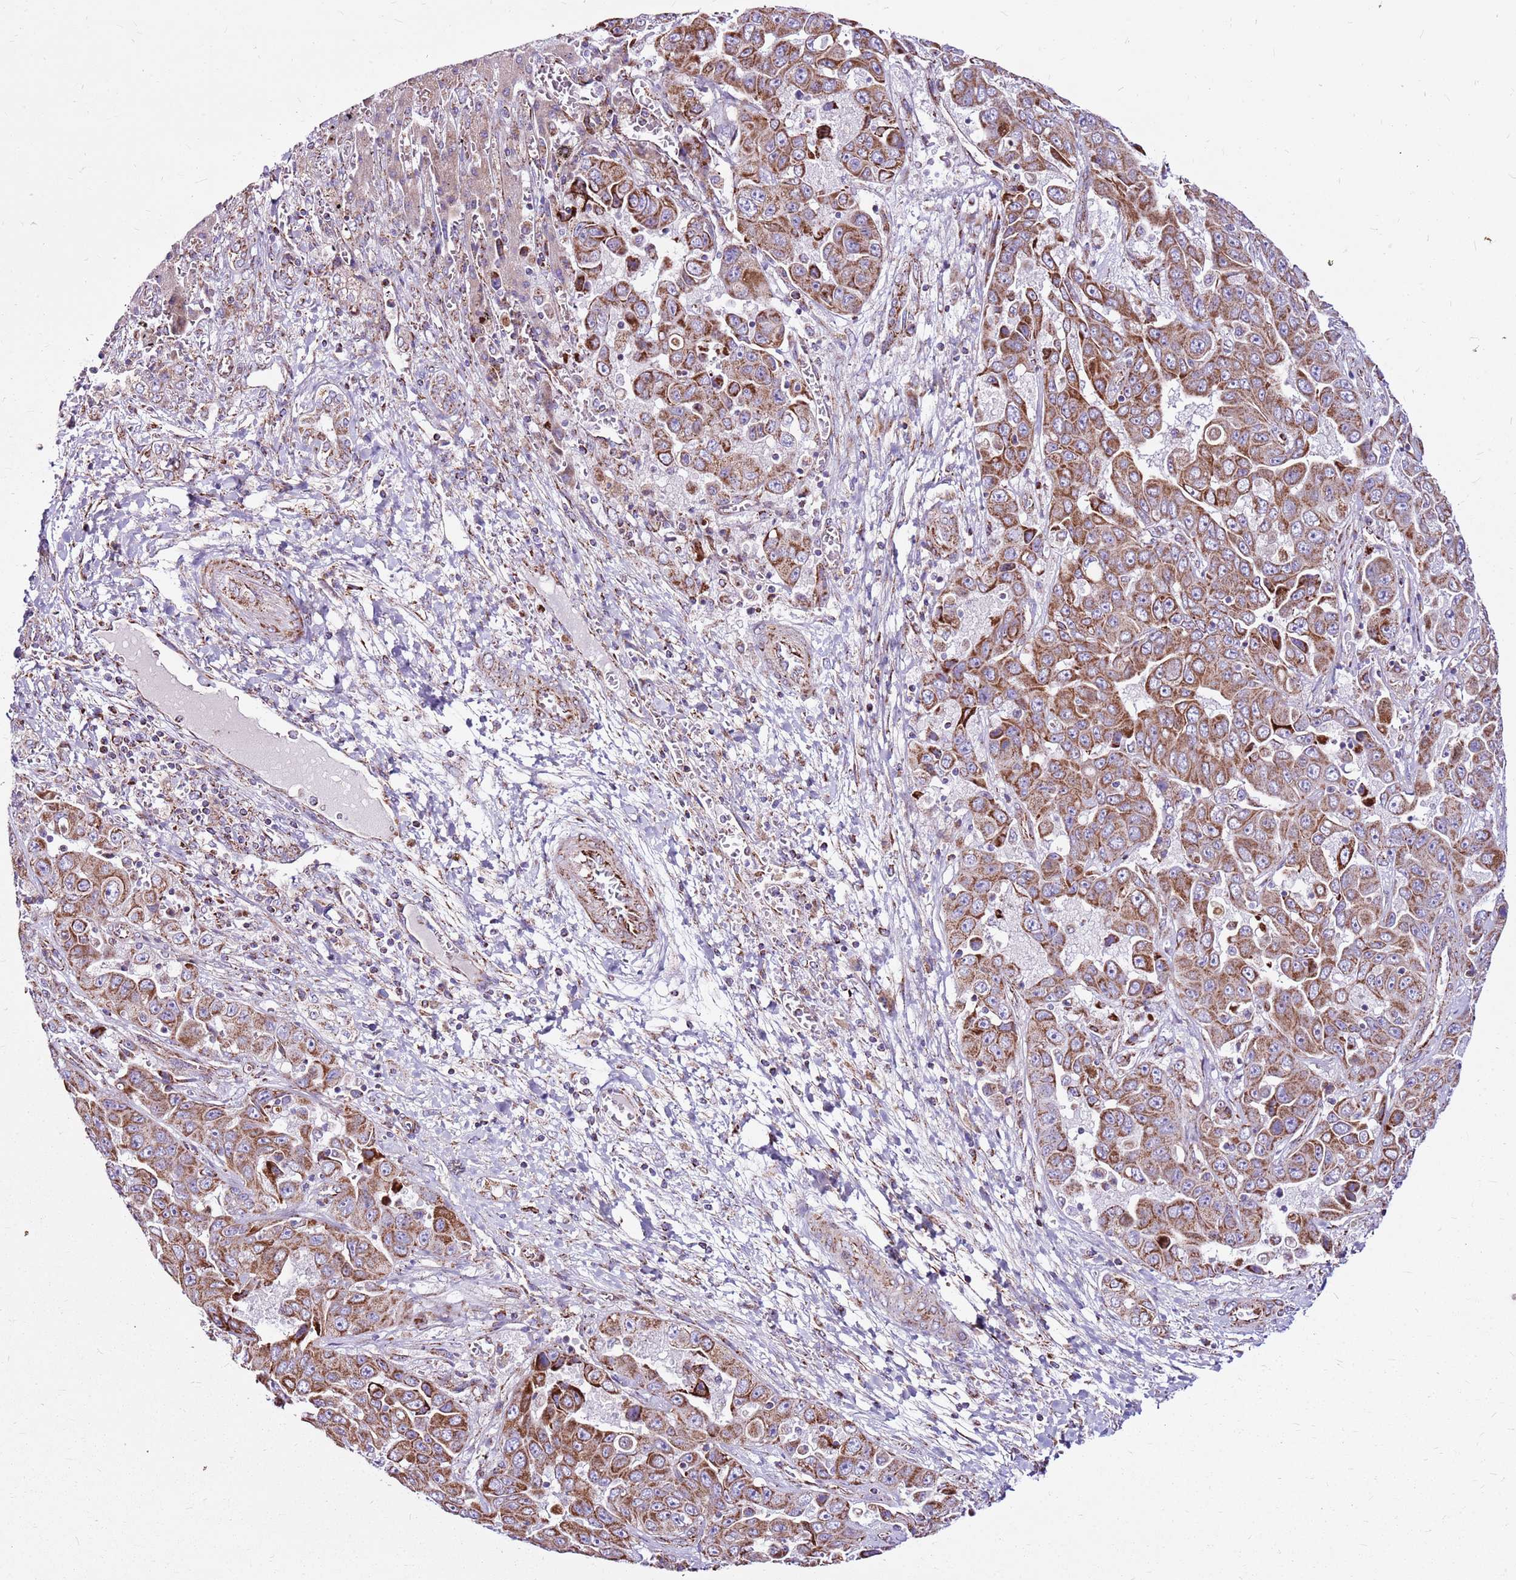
{"staining": {"intensity": "moderate", "quantity": ">75%", "location": "cytoplasmic/membranous"}, "tissue": "liver cancer", "cell_type": "Tumor cells", "image_type": "cancer", "snomed": [{"axis": "morphology", "description": "Cholangiocarcinoma"}, {"axis": "topography", "description": "Liver"}], "caption": "This photomicrograph reveals liver cholangiocarcinoma stained with IHC to label a protein in brown. The cytoplasmic/membranous of tumor cells show moderate positivity for the protein. Nuclei are counter-stained blue.", "gene": "HECTD4", "patient": {"sex": "female", "age": 52}}